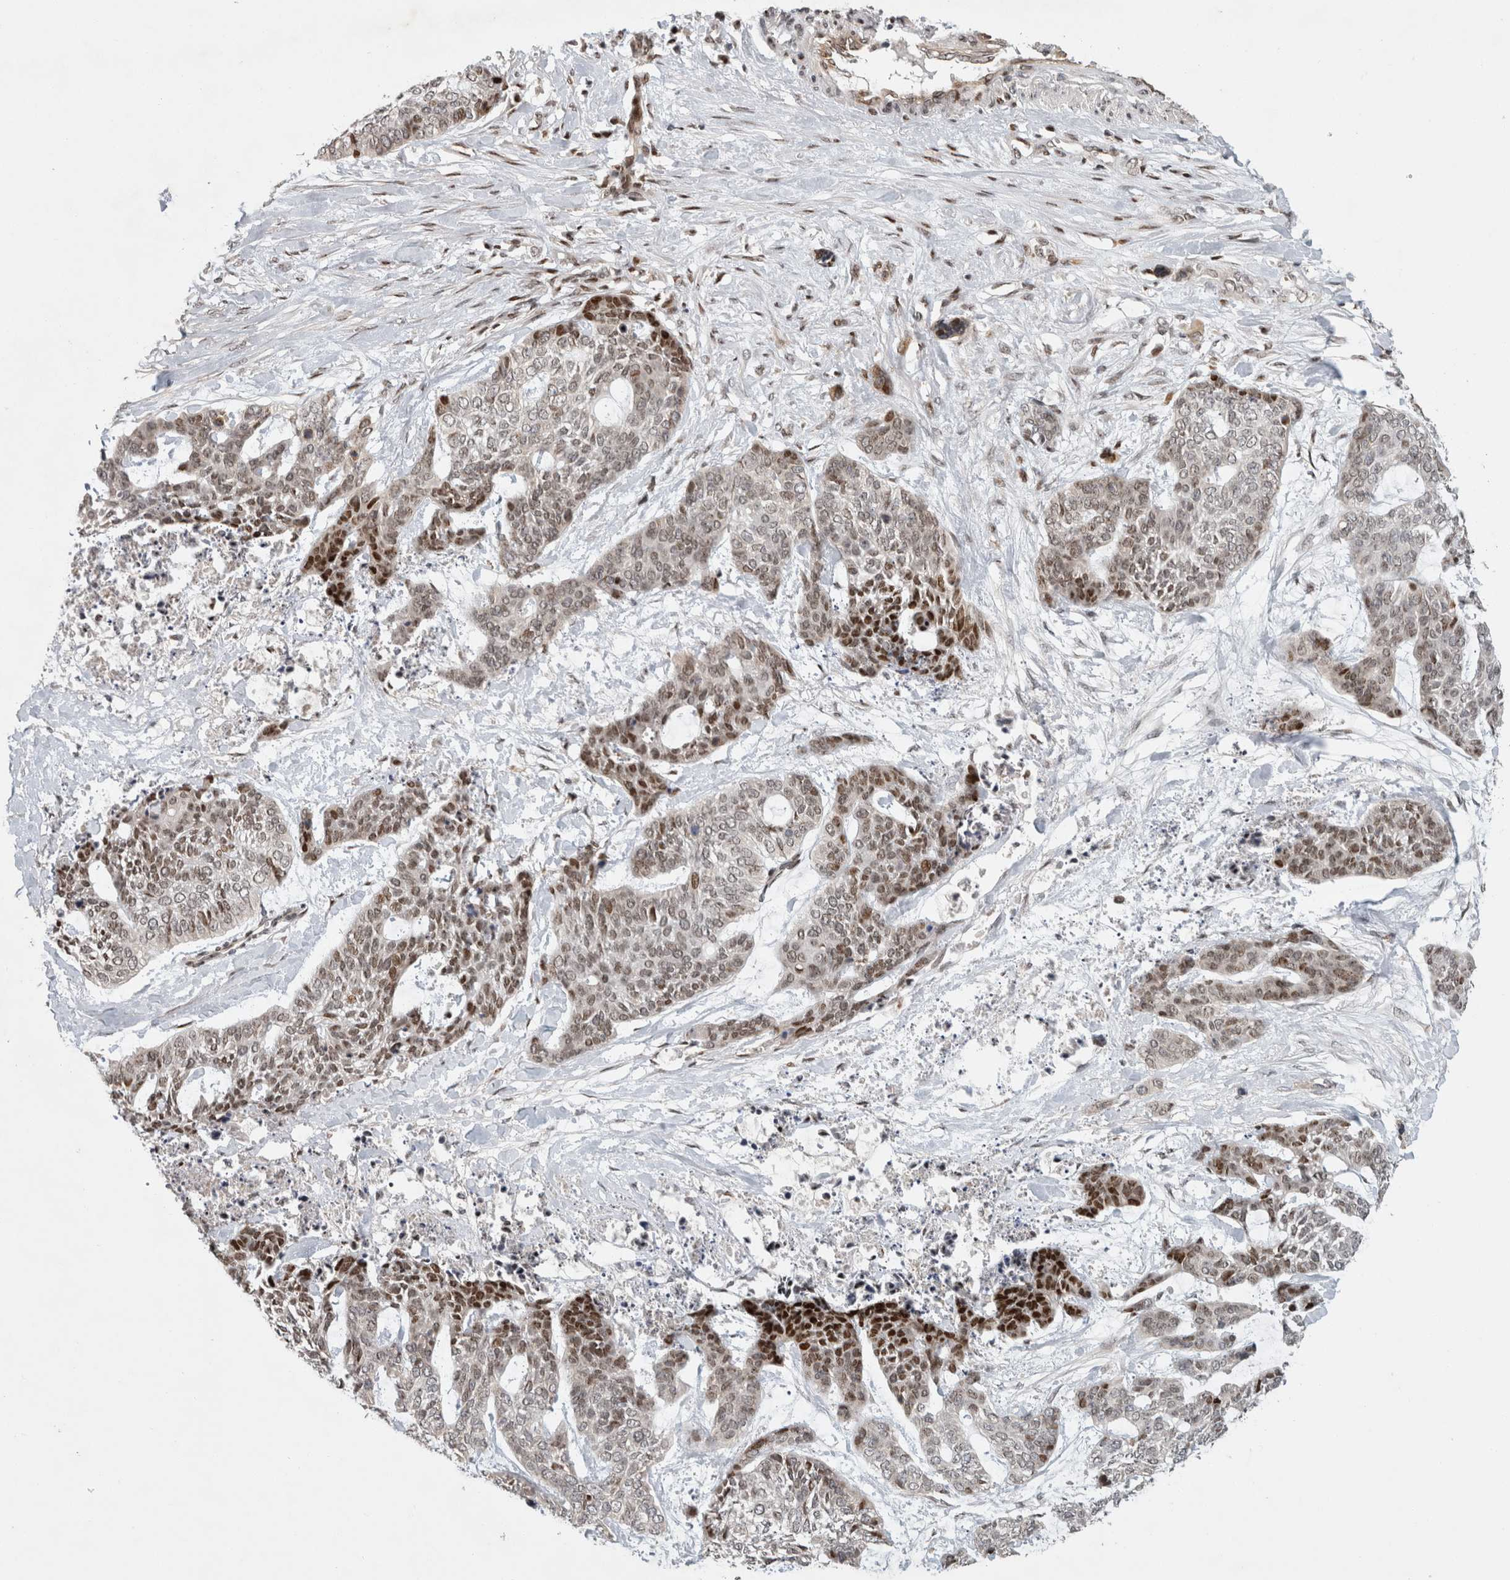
{"staining": {"intensity": "moderate", "quantity": "25%-75%", "location": "nuclear"}, "tissue": "skin cancer", "cell_type": "Tumor cells", "image_type": "cancer", "snomed": [{"axis": "morphology", "description": "Basal cell carcinoma"}, {"axis": "topography", "description": "Skin"}], "caption": "Immunohistochemistry (IHC) histopathology image of skin cancer (basal cell carcinoma) stained for a protein (brown), which displays medium levels of moderate nuclear staining in approximately 25%-75% of tumor cells.", "gene": "C8orf58", "patient": {"sex": "female", "age": 64}}